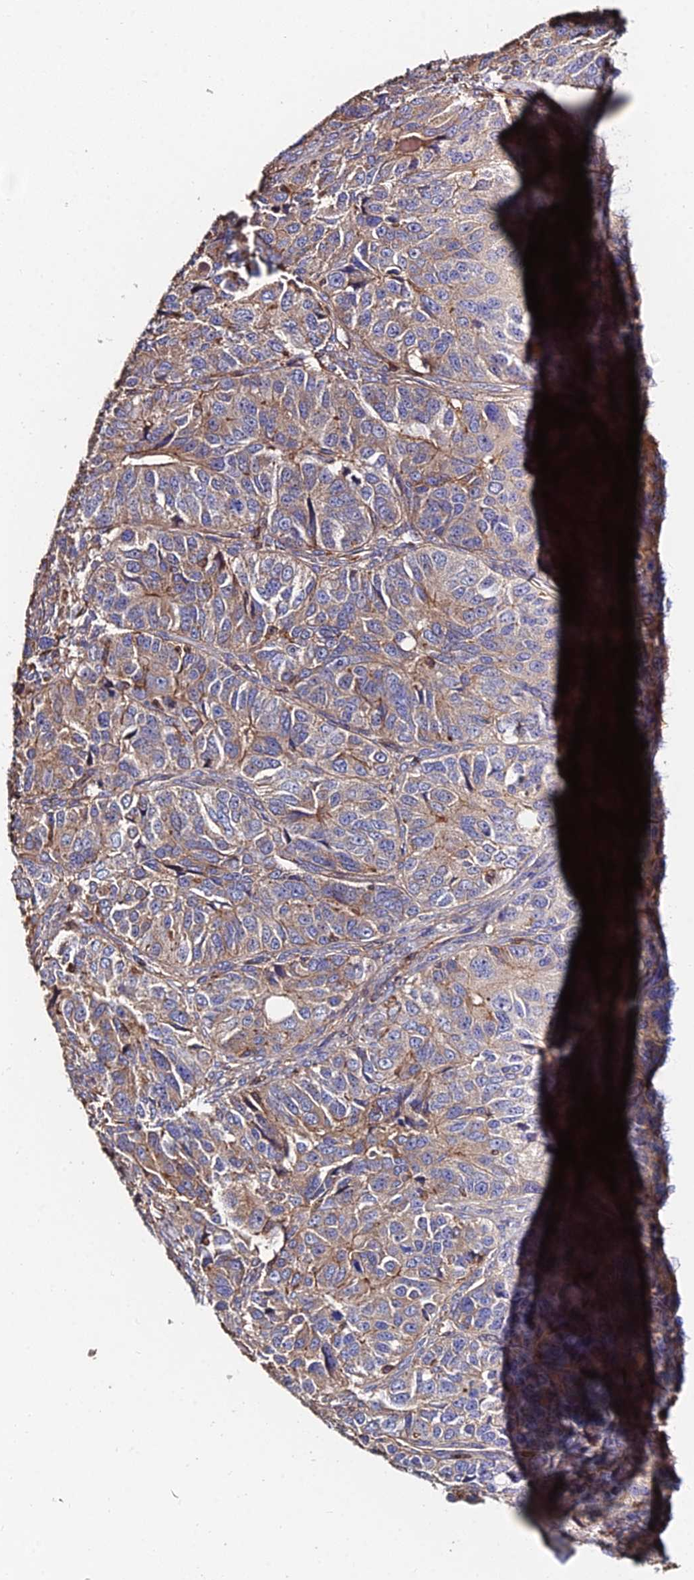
{"staining": {"intensity": "weak", "quantity": ">75%", "location": "cytoplasmic/membranous"}, "tissue": "ovarian cancer", "cell_type": "Tumor cells", "image_type": "cancer", "snomed": [{"axis": "morphology", "description": "Carcinoma, endometroid"}, {"axis": "topography", "description": "Ovary"}], "caption": "An immunohistochemistry photomicrograph of tumor tissue is shown. Protein staining in brown labels weak cytoplasmic/membranous positivity in ovarian endometroid carcinoma within tumor cells. (DAB IHC, brown staining for protein, blue staining for nuclei).", "gene": "EXT1", "patient": {"sex": "female", "age": 51}}